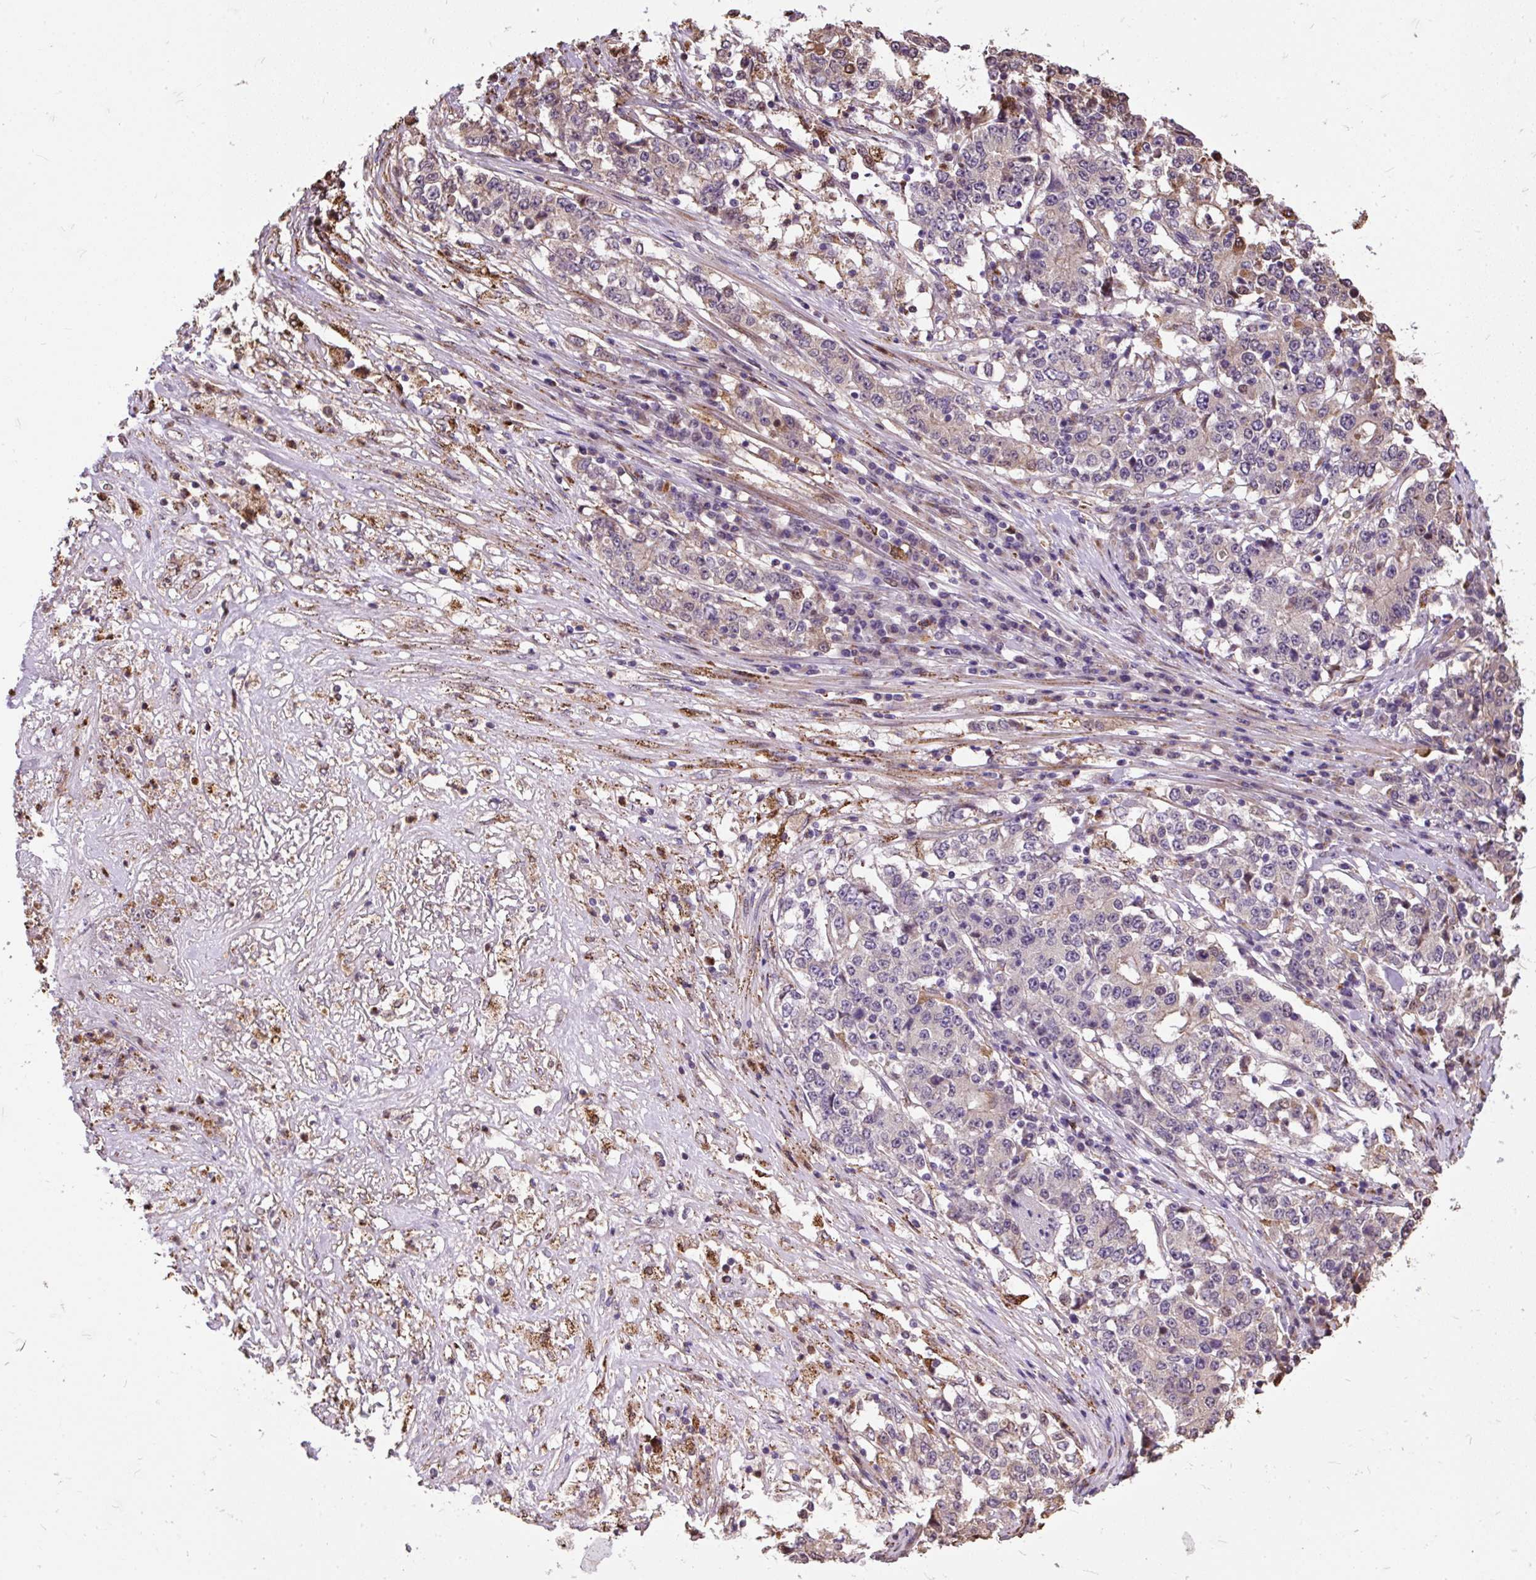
{"staining": {"intensity": "weak", "quantity": "<25%", "location": "cytoplasmic/membranous"}, "tissue": "stomach cancer", "cell_type": "Tumor cells", "image_type": "cancer", "snomed": [{"axis": "morphology", "description": "Adenocarcinoma, NOS"}, {"axis": "topography", "description": "Stomach"}], "caption": "Adenocarcinoma (stomach) stained for a protein using immunohistochemistry (IHC) reveals no staining tumor cells.", "gene": "PUS7L", "patient": {"sex": "male", "age": 59}}